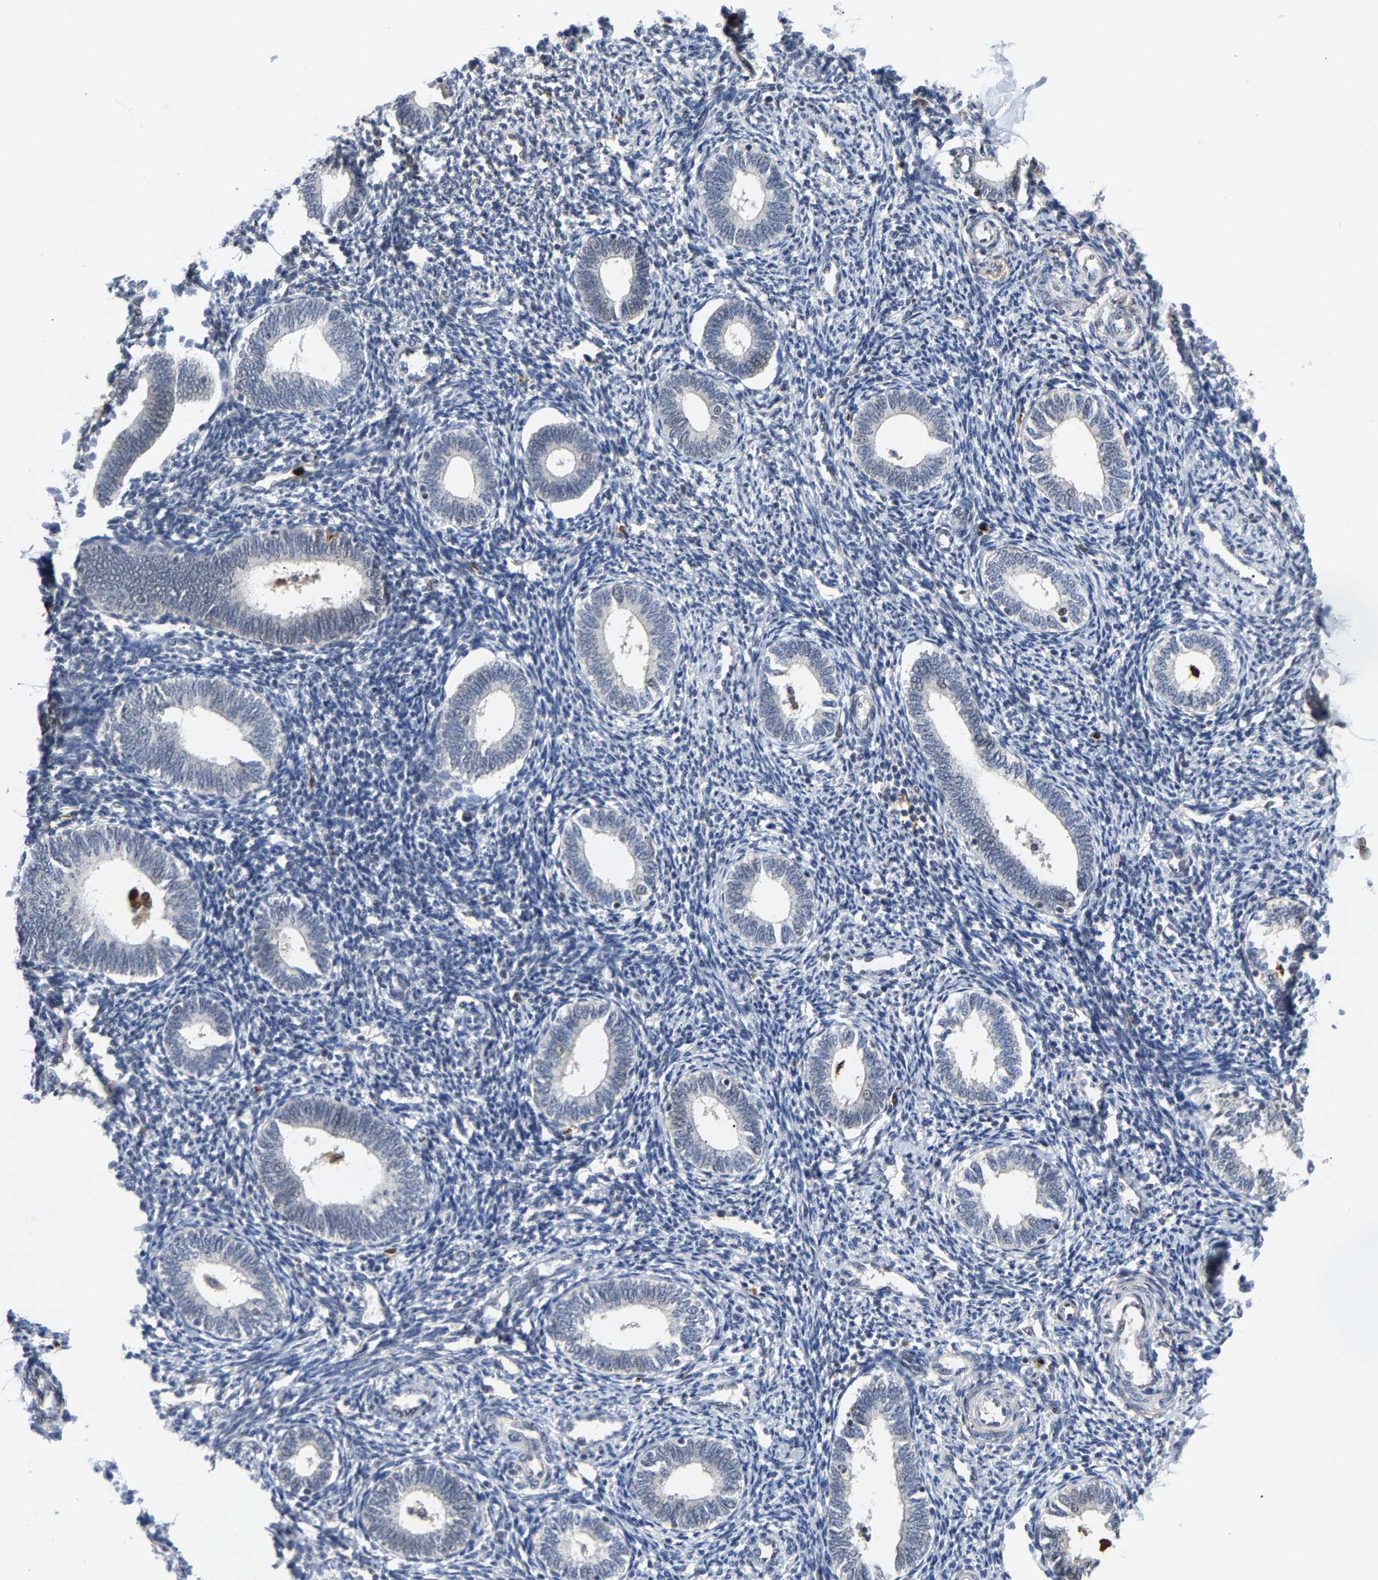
{"staining": {"intensity": "negative", "quantity": "none", "location": "none"}, "tissue": "endometrium", "cell_type": "Cells in endometrial stroma", "image_type": "normal", "snomed": [{"axis": "morphology", "description": "Normal tissue, NOS"}, {"axis": "topography", "description": "Endometrium"}], "caption": "Unremarkable endometrium was stained to show a protein in brown. There is no significant expression in cells in endometrial stroma.", "gene": "TDRD7", "patient": {"sex": "female", "age": 41}}